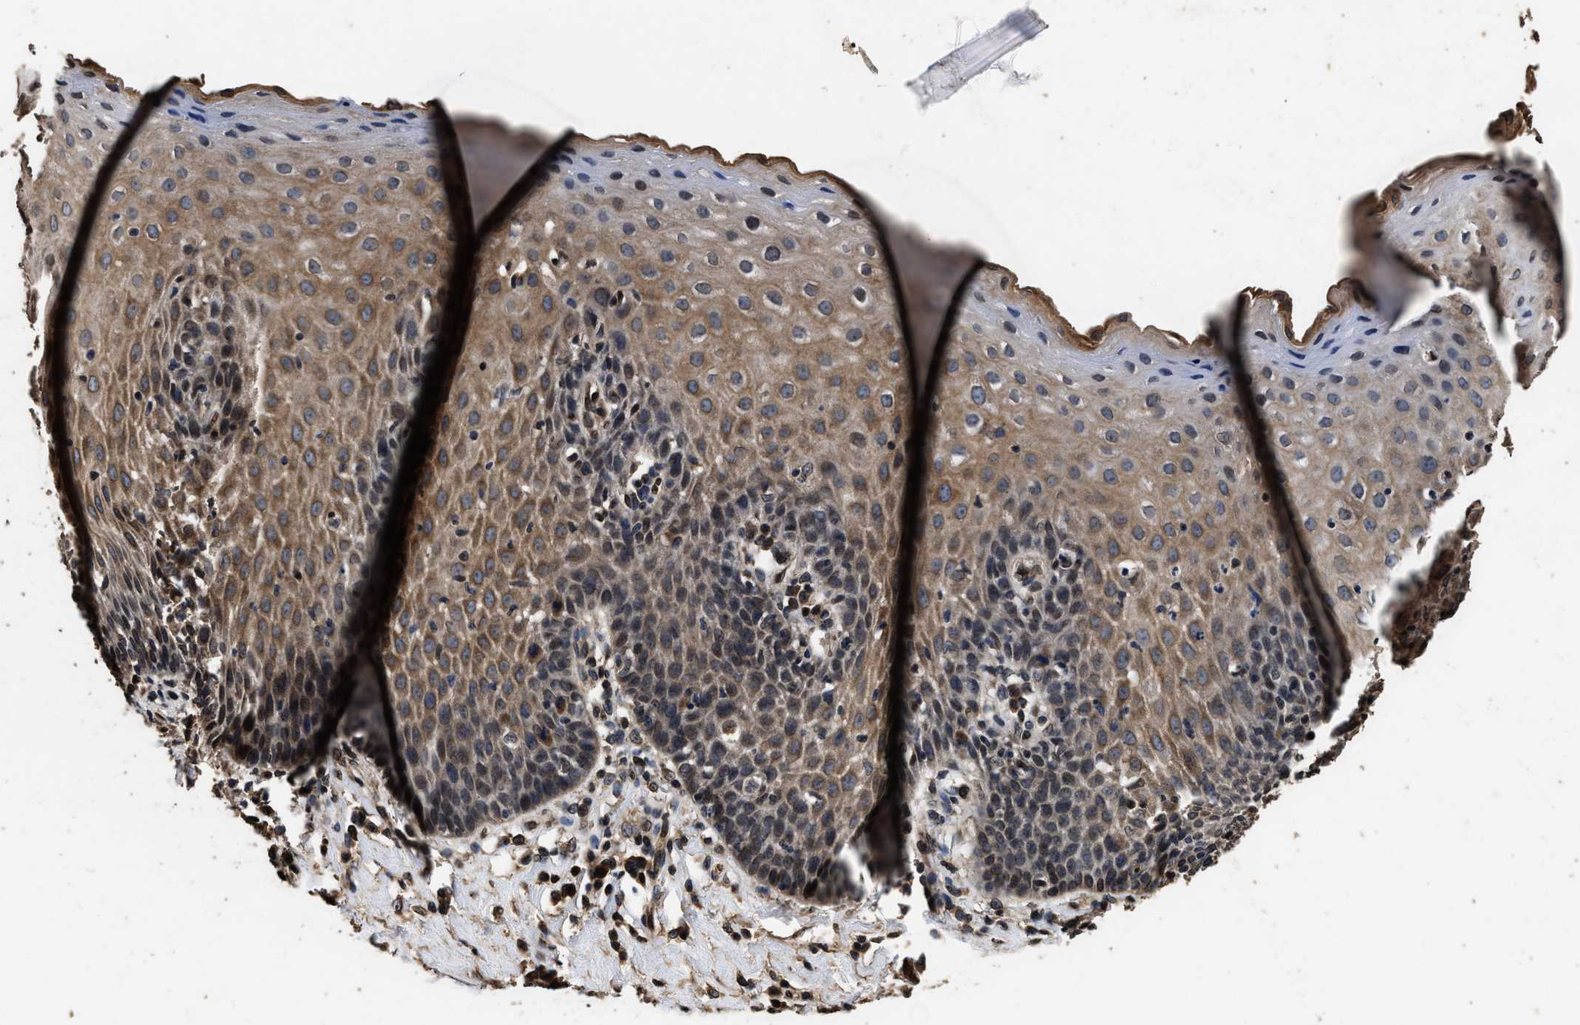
{"staining": {"intensity": "moderate", "quantity": ">75%", "location": "cytoplasmic/membranous"}, "tissue": "esophagus", "cell_type": "Squamous epithelial cells", "image_type": "normal", "snomed": [{"axis": "morphology", "description": "Normal tissue, NOS"}, {"axis": "topography", "description": "Esophagus"}], "caption": "Approximately >75% of squamous epithelial cells in benign human esophagus exhibit moderate cytoplasmic/membranous protein staining as visualized by brown immunohistochemical staining.", "gene": "ACCS", "patient": {"sex": "female", "age": 61}}